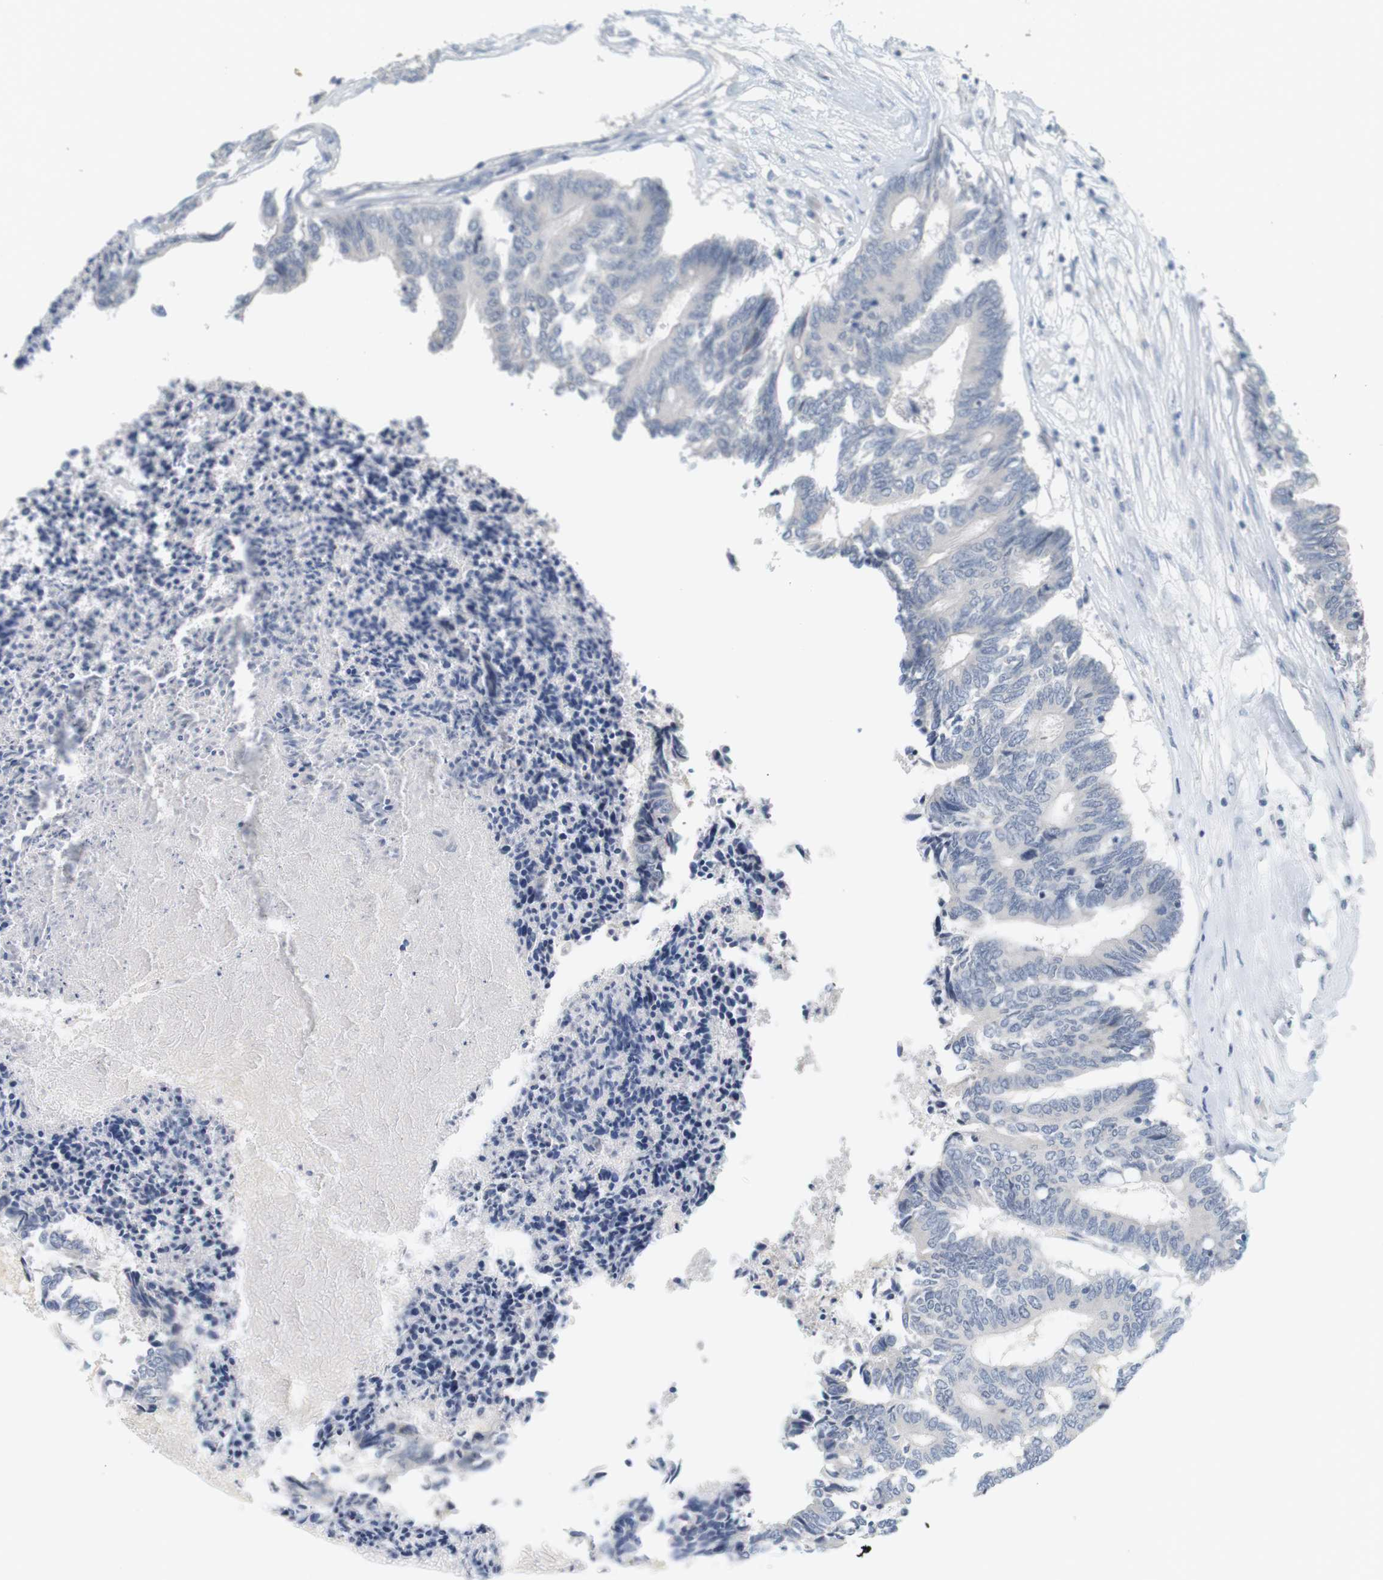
{"staining": {"intensity": "negative", "quantity": "none", "location": "none"}, "tissue": "colorectal cancer", "cell_type": "Tumor cells", "image_type": "cancer", "snomed": [{"axis": "morphology", "description": "Adenocarcinoma, NOS"}, {"axis": "topography", "description": "Rectum"}], "caption": "Protein analysis of colorectal adenocarcinoma reveals no significant expression in tumor cells.", "gene": "OPRM1", "patient": {"sex": "male", "age": 63}}